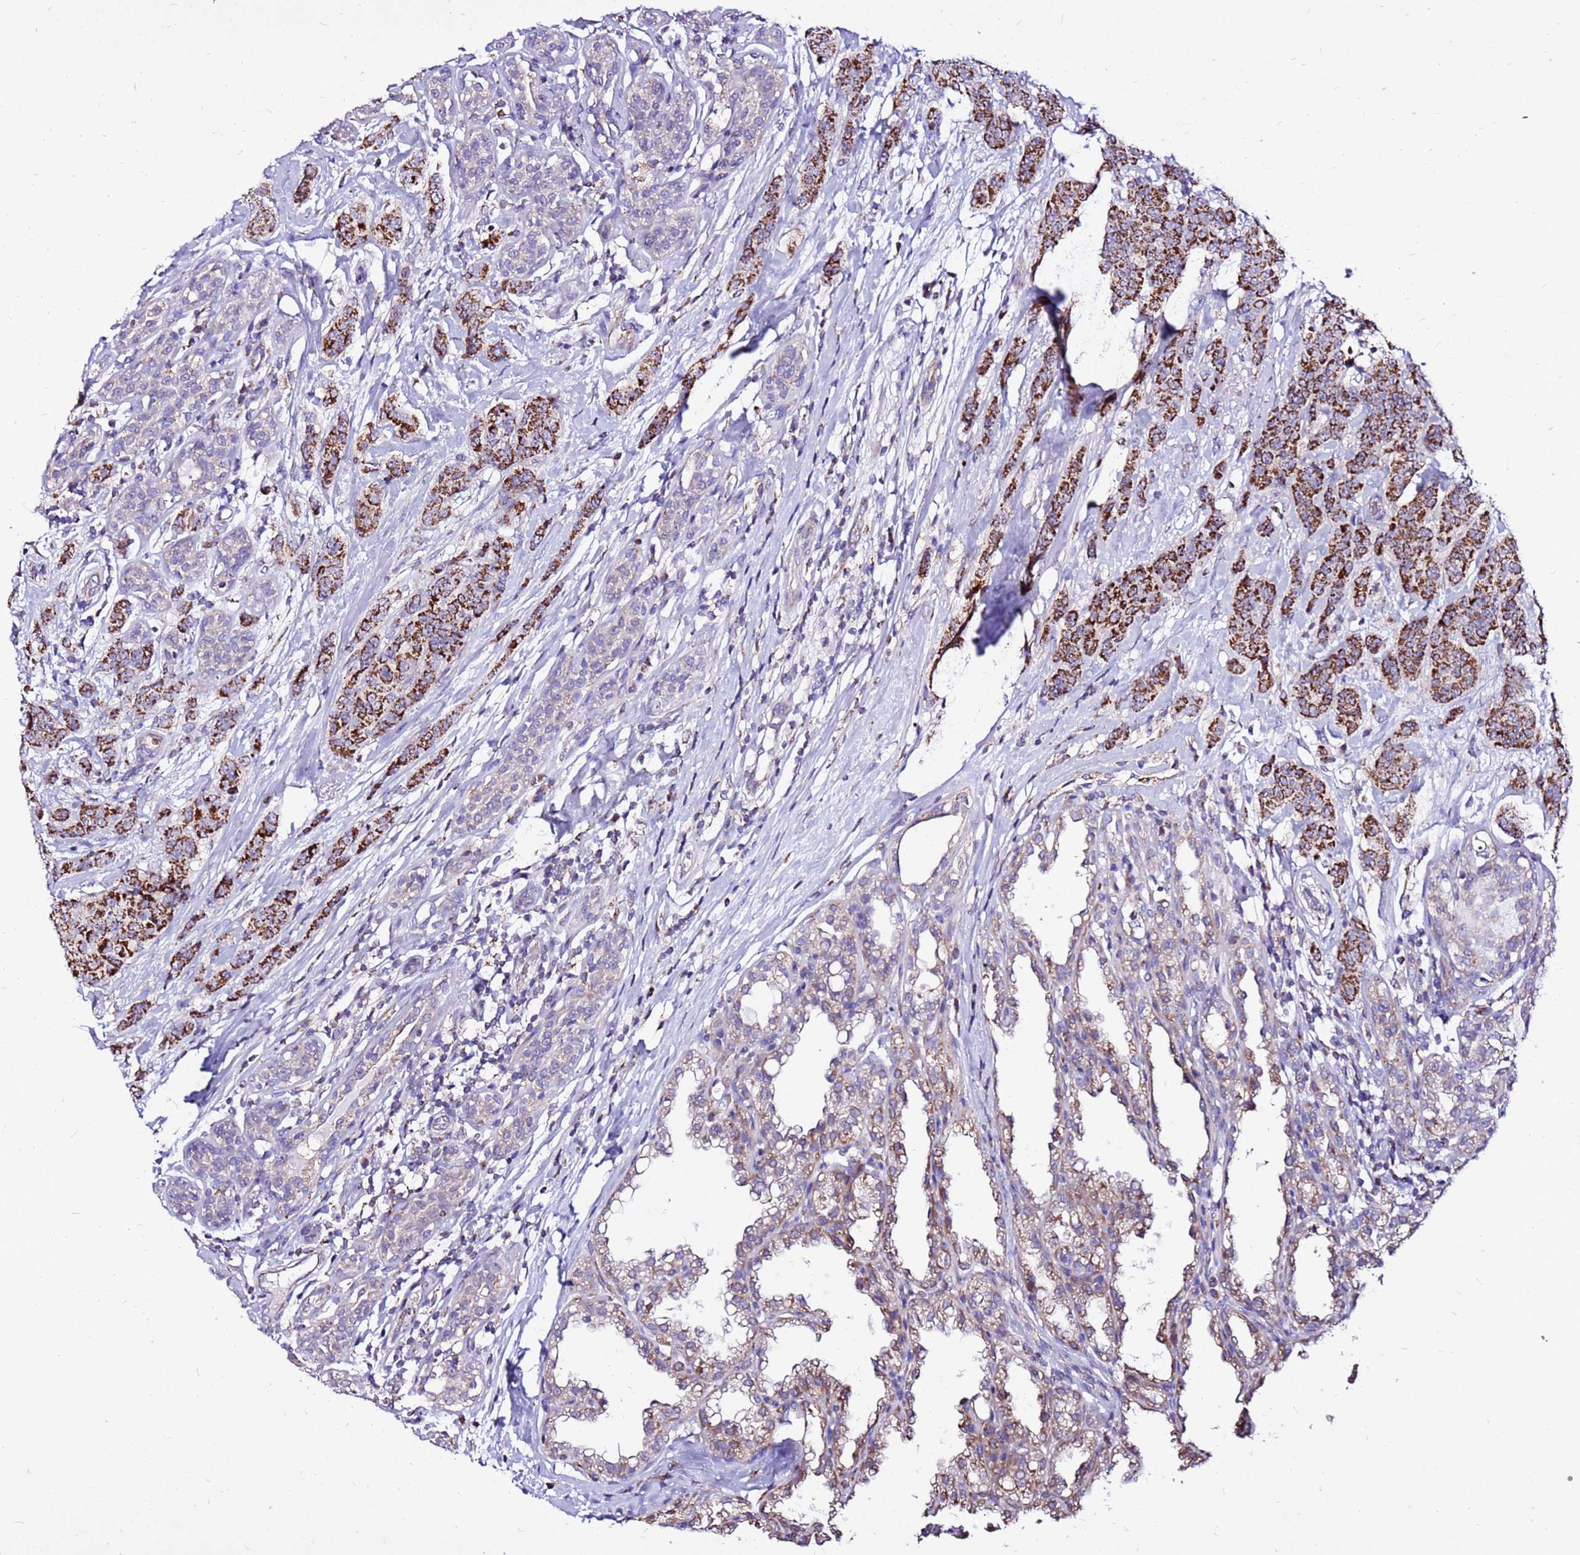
{"staining": {"intensity": "strong", "quantity": ">75%", "location": "cytoplasmic/membranous"}, "tissue": "breast cancer", "cell_type": "Tumor cells", "image_type": "cancer", "snomed": [{"axis": "morphology", "description": "Duct carcinoma"}, {"axis": "topography", "description": "Breast"}], "caption": "High-magnification brightfield microscopy of breast infiltrating ductal carcinoma stained with DAB (brown) and counterstained with hematoxylin (blue). tumor cells exhibit strong cytoplasmic/membranous staining is identified in about>75% of cells.", "gene": "SPSB3", "patient": {"sex": "female", "age": 40}}